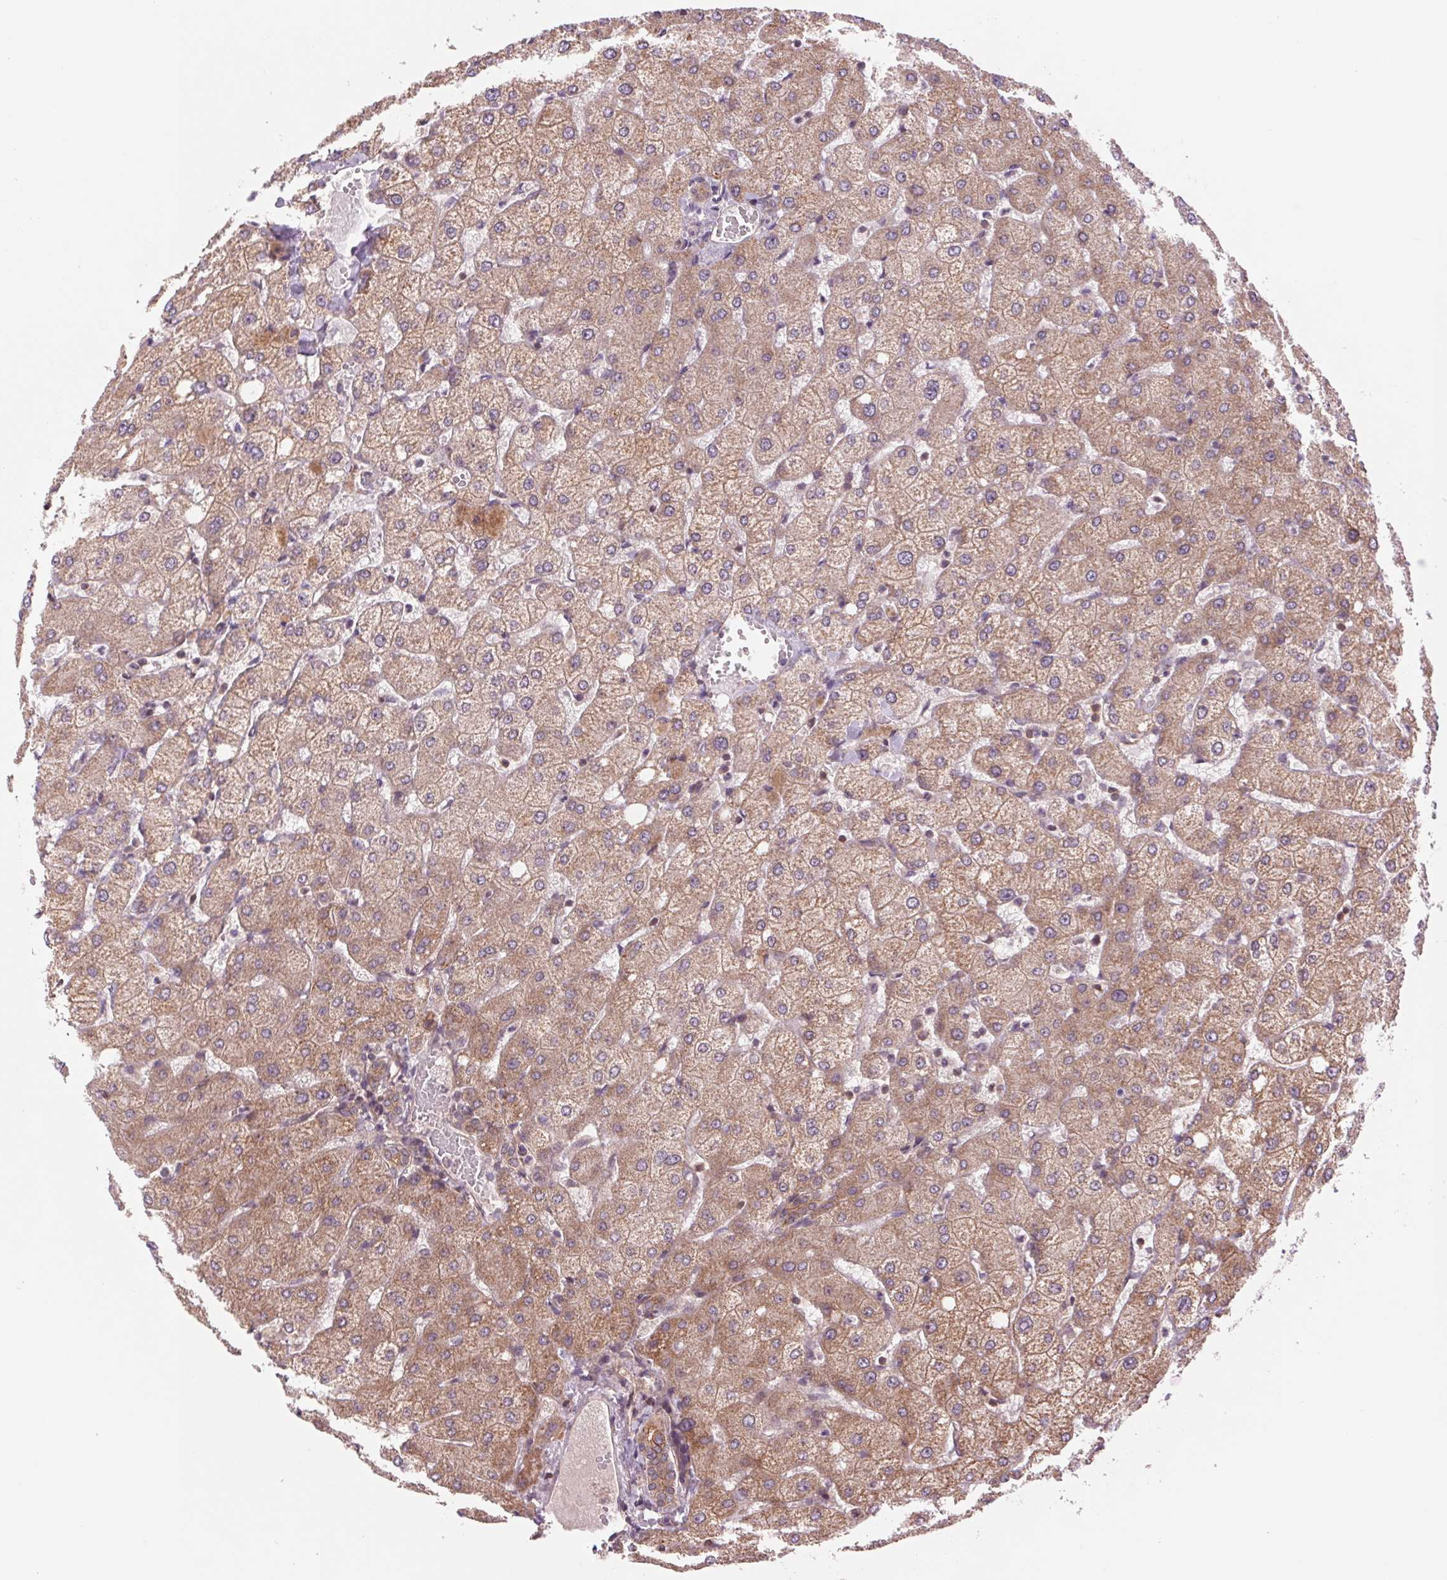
{"staining": {"intensity": "weak", "quantity": ">75%", "location": "cytoplasmic/membranous"}, "tissue": "liver", "cell_type": "Cholangiocytes", "image_type": "normal", "snomed": [{"axis": "morphology", "description": "Normal tissue, NOS"}, {"axis": "topography", "description": "Liver"}], "caption": "Human liver stained with a brown dye reveals weak cytoplasmic/membranous positive positivity in approximately >75% of cholangiocytes.", "gene": "SH3RF2", "patient": {"sex": "female", "age": 54}}